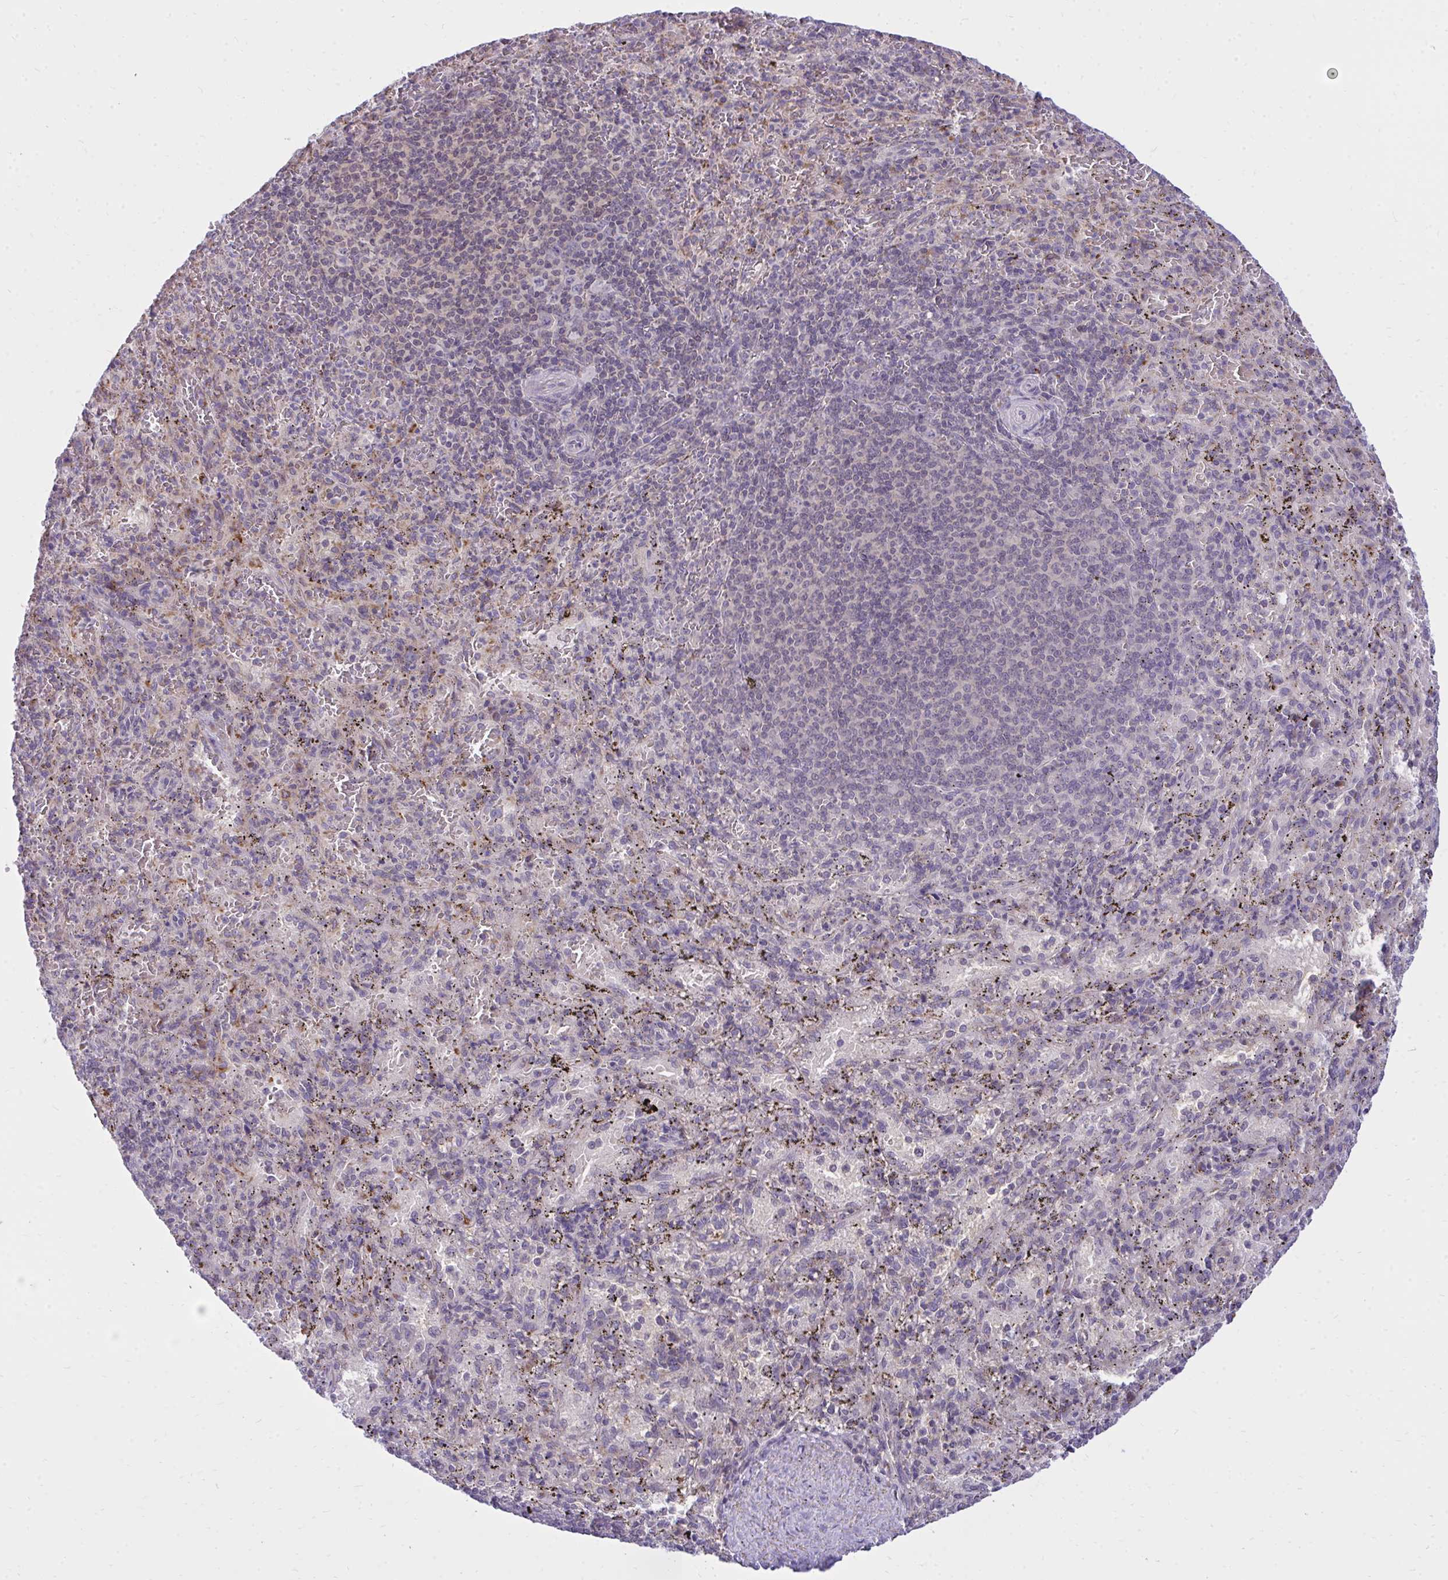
{"staining": {"intensity": "moderate", "quantity": "25%-75%", "location": "cytoplasmic/membranous"}, "tissue": "spleen", "cell_type": "Cells in red pulp", "image_type": "normal", "snomed": [{"axis": "morphology", "description": "Normal tissue, NOS"}, {"axis": "topography", "description": "Spleen"}], "caption": "Approximately 25%-75% of cells in red pulp in normal human spleen reveal moderate cytoplasmic/membranous protein staining as visualized by brown immunohistochemical staining.", "gene": "ZSCAN25", "patient": {"sex": "male", "age": 57}}